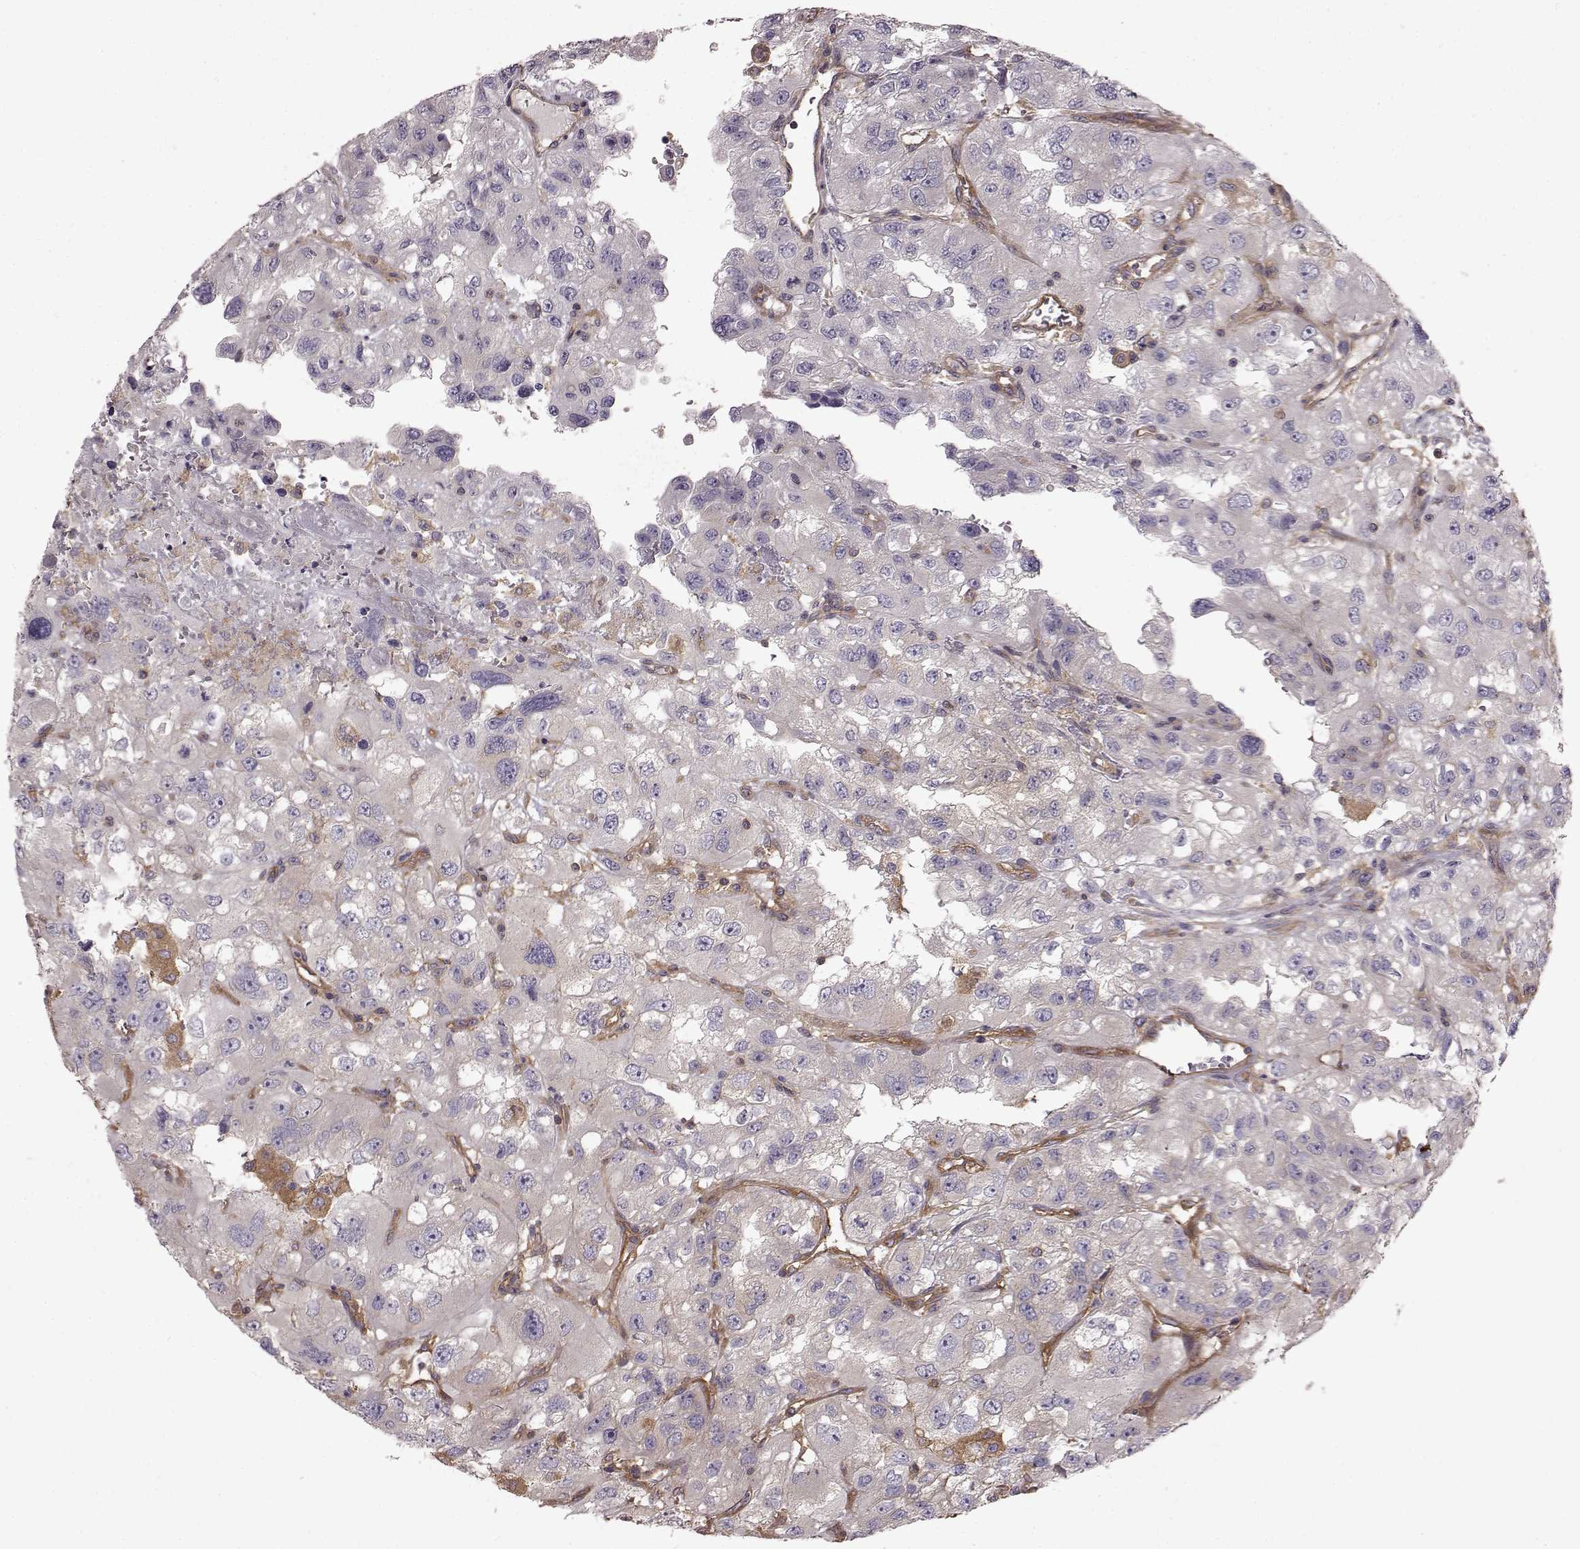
{"staining": {"intensity": "negative", "quantity": "none", "location": "none"}, "tissue": "renal cancer", "cell_type": "Tumor cells", "image_type": "cancer", "snomed": [{"axis": "morphology", "description": "Adenocarcinoma, NOS"}, {"axis": "topography", "description": "Kidney"}], "caption": "High magnification brightfield microscopy of renal adenocarcinoma stained with DAB (brown) and counterstained with hematoxylin (blue): tumor cells show no significant positivity. (Stains: DAB (3,3'-diaminobenzidine) immunohistochemistry (IHC) with hematoxylin counter stain, Microscopy: brightfield microscopy at high magnification).", "gene": "RABGAP1", "patient": {"sex": "male", "age": 64}}